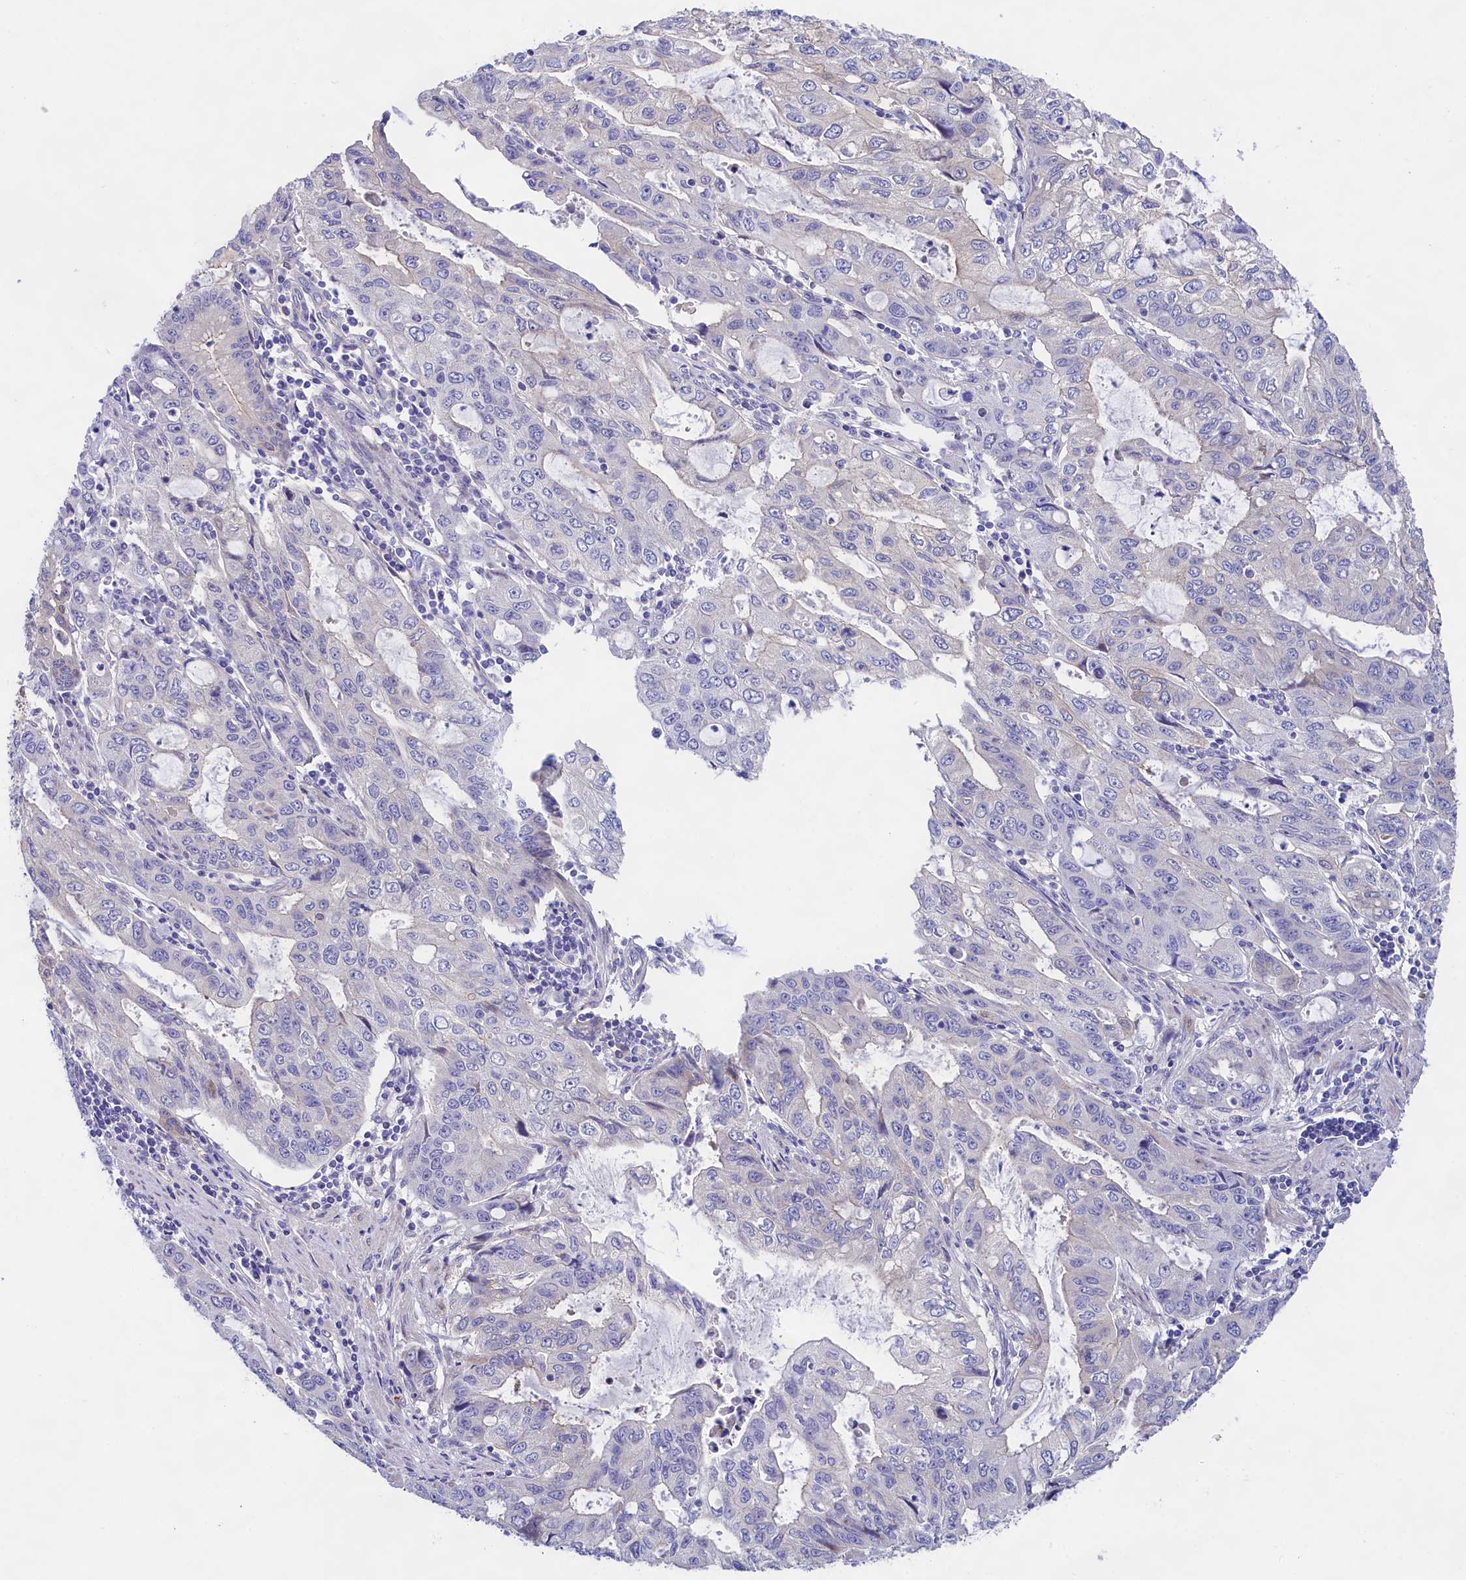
{"staining": {"intensity": "weak", "quantity": "<25%", "location": "cytoplasmic/membranous"}, "tissue": "stomach cancer", "cell_type": "Tumor cells", "image_type": "cancer", "snomed": [{"axis": "morphology", "description": "Adenocarcinoma, NOS"}, {"axis": "topography", "description": "Stomach, upper"}], "caption": "The image shows no staining of tumor cells in adenocarcinoma (stomach). (DAB (3,3'-diaminobenzidine) immunohistochemistry, high magnification).", "gene": "PPP1R13L", "patient": {"sex": "female", "age": 52}}